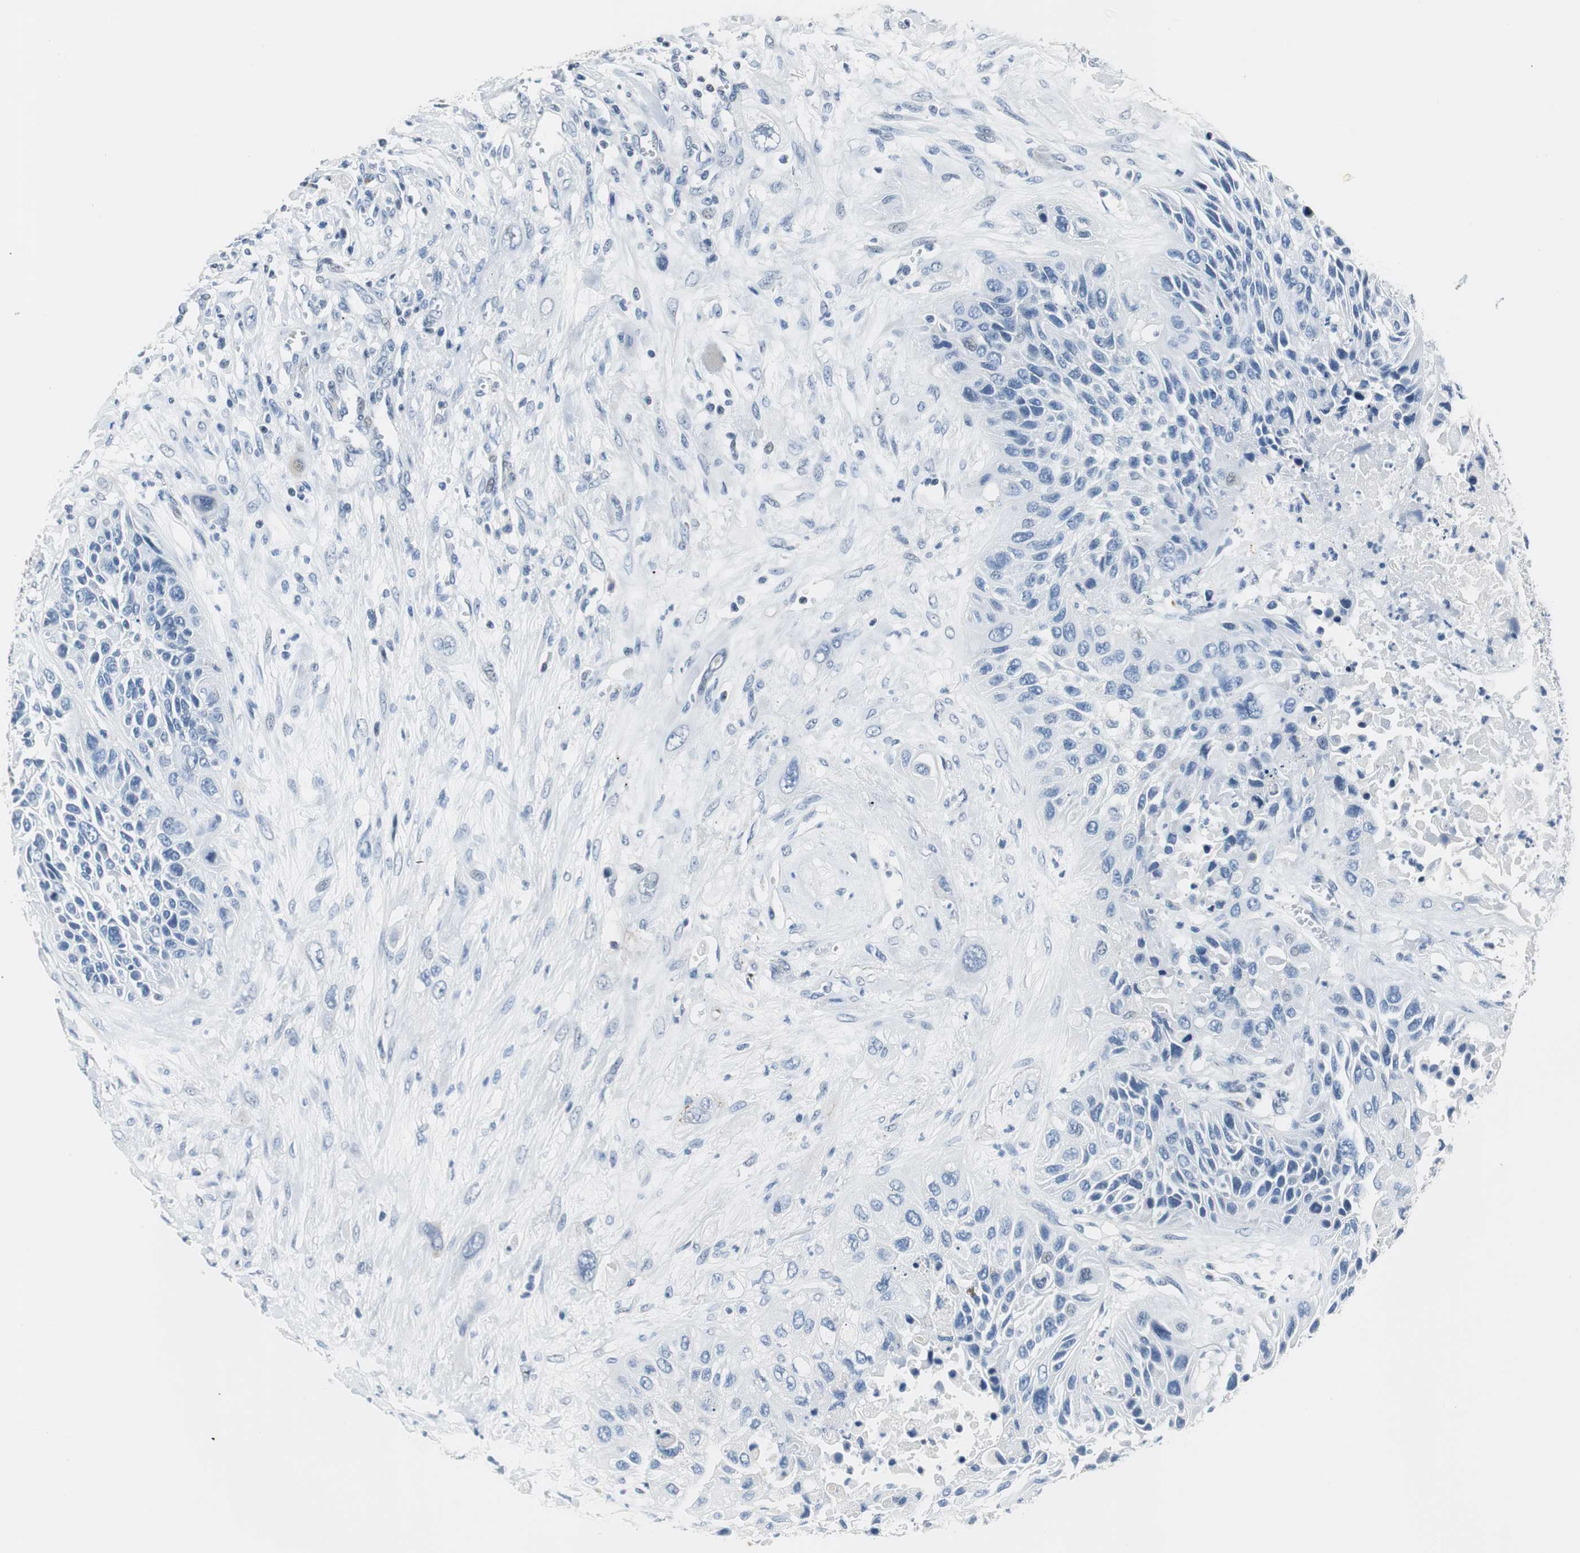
{"staining": {"intensity": "negative", "quantity": "none", "location": "none"}, "tissue": "lung cancer", "cell_type": "Tumor cells", "image_type": "cancer", "snomed": [{"axis": "morphology", "description": "Squamous cell carcinoma, NOS"}, {"axis": "topography", "description": "Lung"}], "caption": "High magnification brightfield microscopy of lung cancer stained with DAB (brown) and counterstained with hematoxylin (blue): tumor cells show no significant staining.", "gene": "HCFC2", "patient": {"sex": "female", "age": 76}}